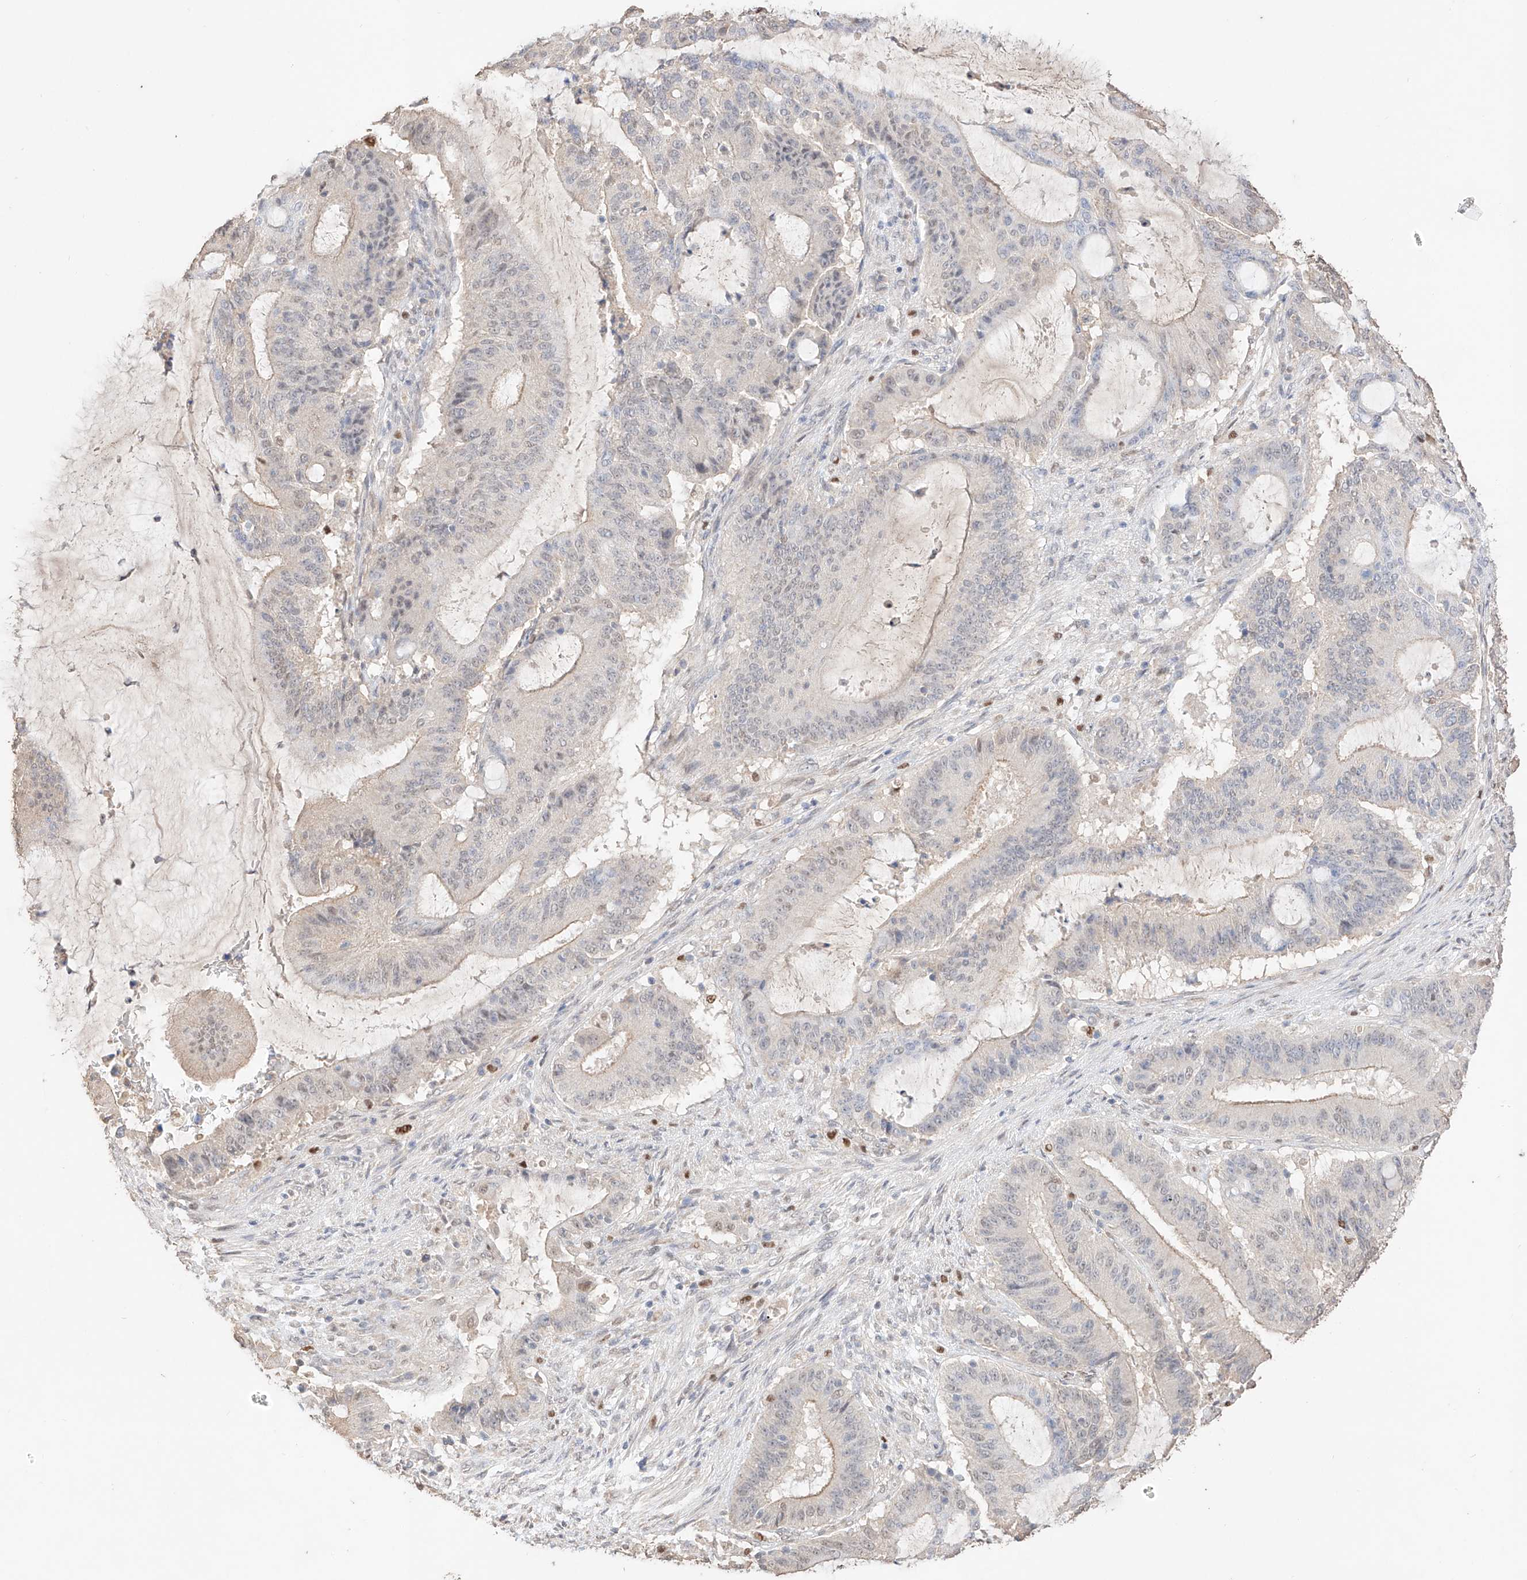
{"staining": {"intensity": "weak", "quantity": "<25%", "location": "cytoplasmic/membranous"}, "tissue": "liver cancer", "cell_type": "Tumor cells", "image_type": "cancer", "snomed": [{"axis": "morphology", "description": "Normal tissue, NOS"}, {"axis": "morphology", "description": "Cholangiocarcinoma"}, {"axis": "topography", "description": "Liver"}, {"axis": "topography", "description": "Peripheral nerve tissue"}], "caption": "The histopathology image displays no staining of tumor cells in liver cancer.", "gene": "APIP", "patient": {"sex": "female", "age": 73}}